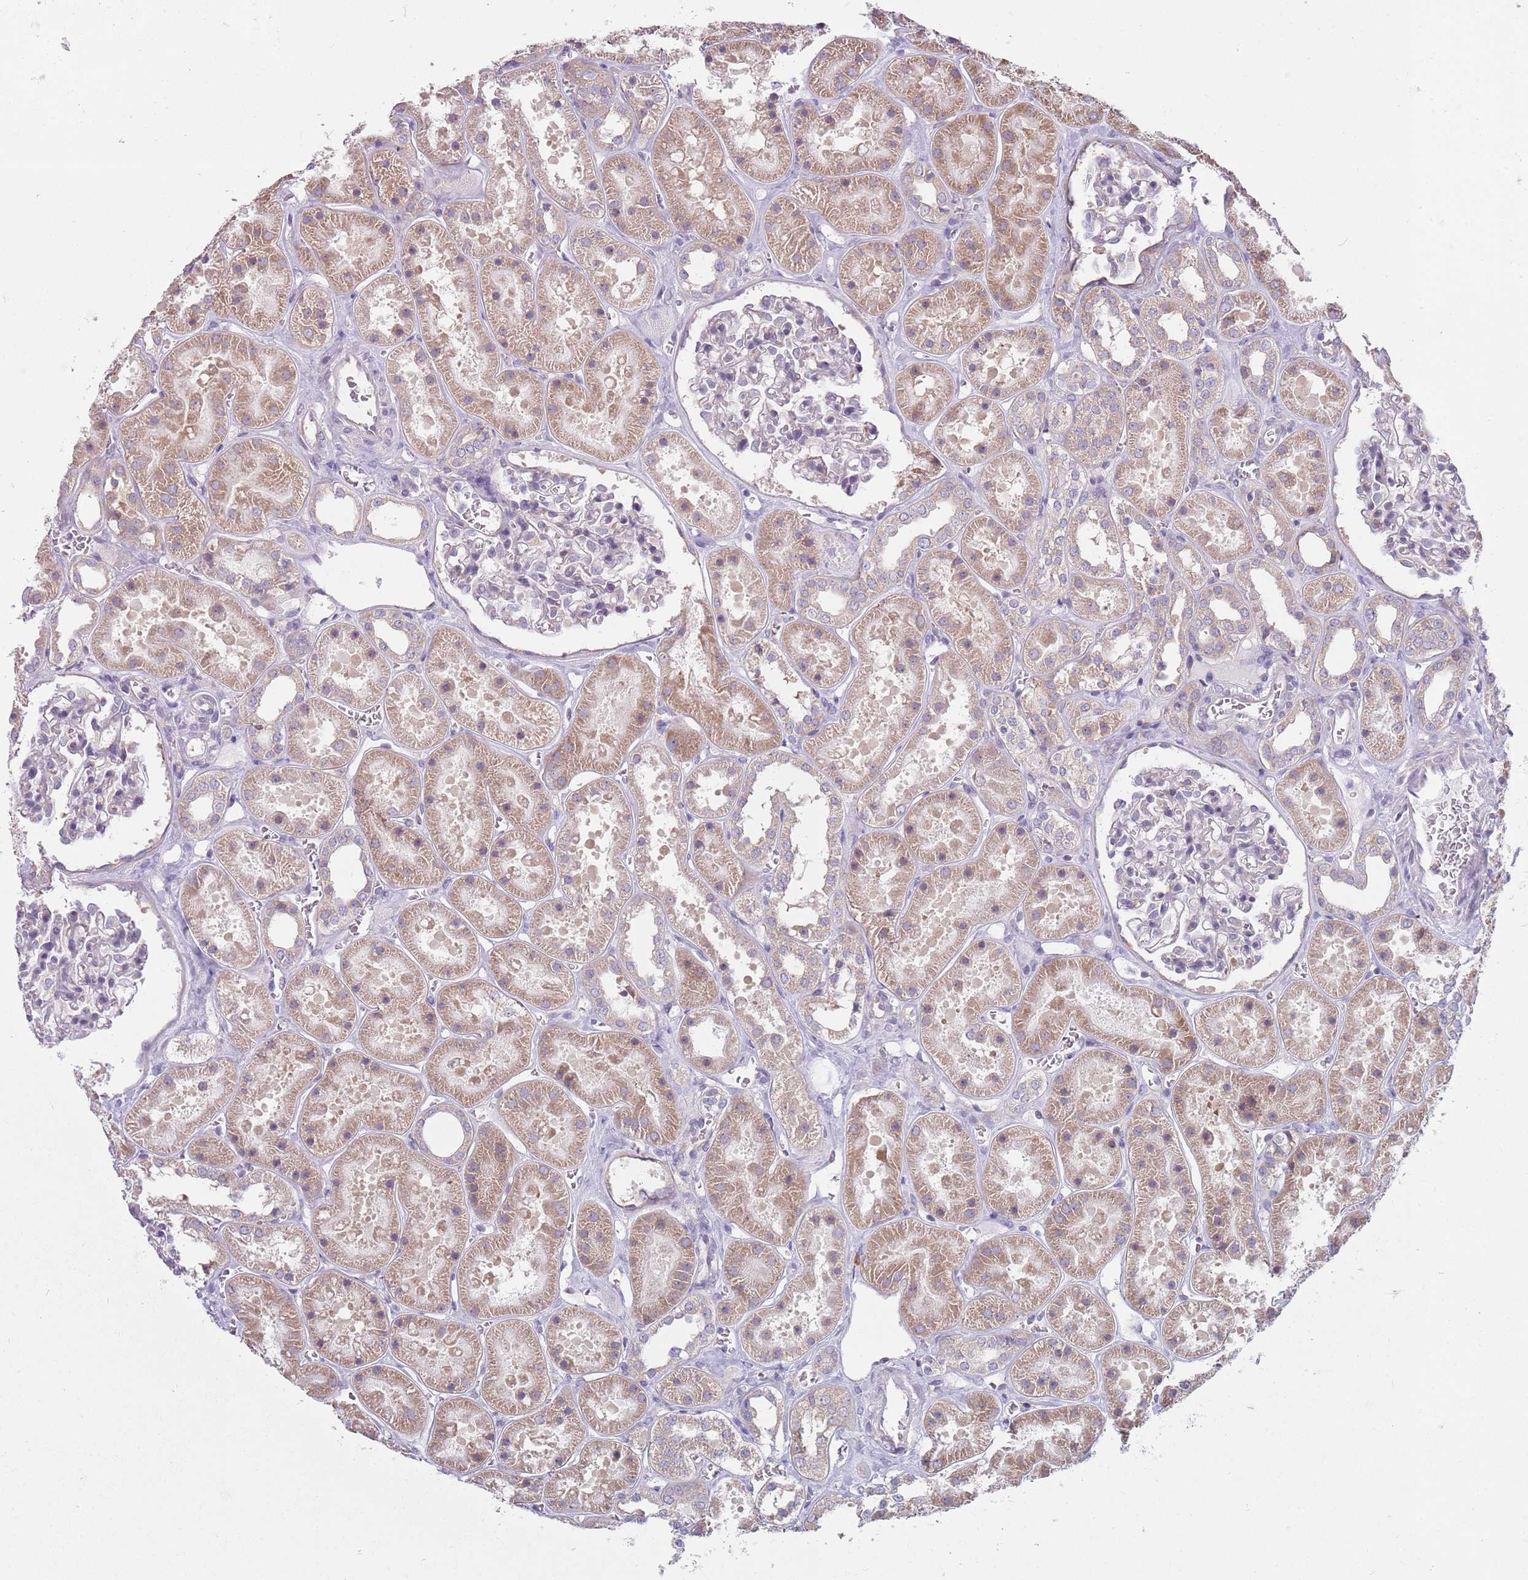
{"staining": {"intensity": "negative", "quantity": "none", "location": "none"}, "tissue": "kidney", "cell_type": "Cells in glomeruli", "image_type": "normal", "snomed": [{"axis": "morphology", "description": "Normal tissue, NOS"}, {"axis": "topography", "description": "Kidney"}], "caption": "Image shows no significant protein positivity in cells in glomeruli of unremarkable kidney. (DAB immunohistochemistry (IHC) with hematoxylin counter stain).", "gene": "RPL17", "patient": {"sex": "female", "age": 41}}